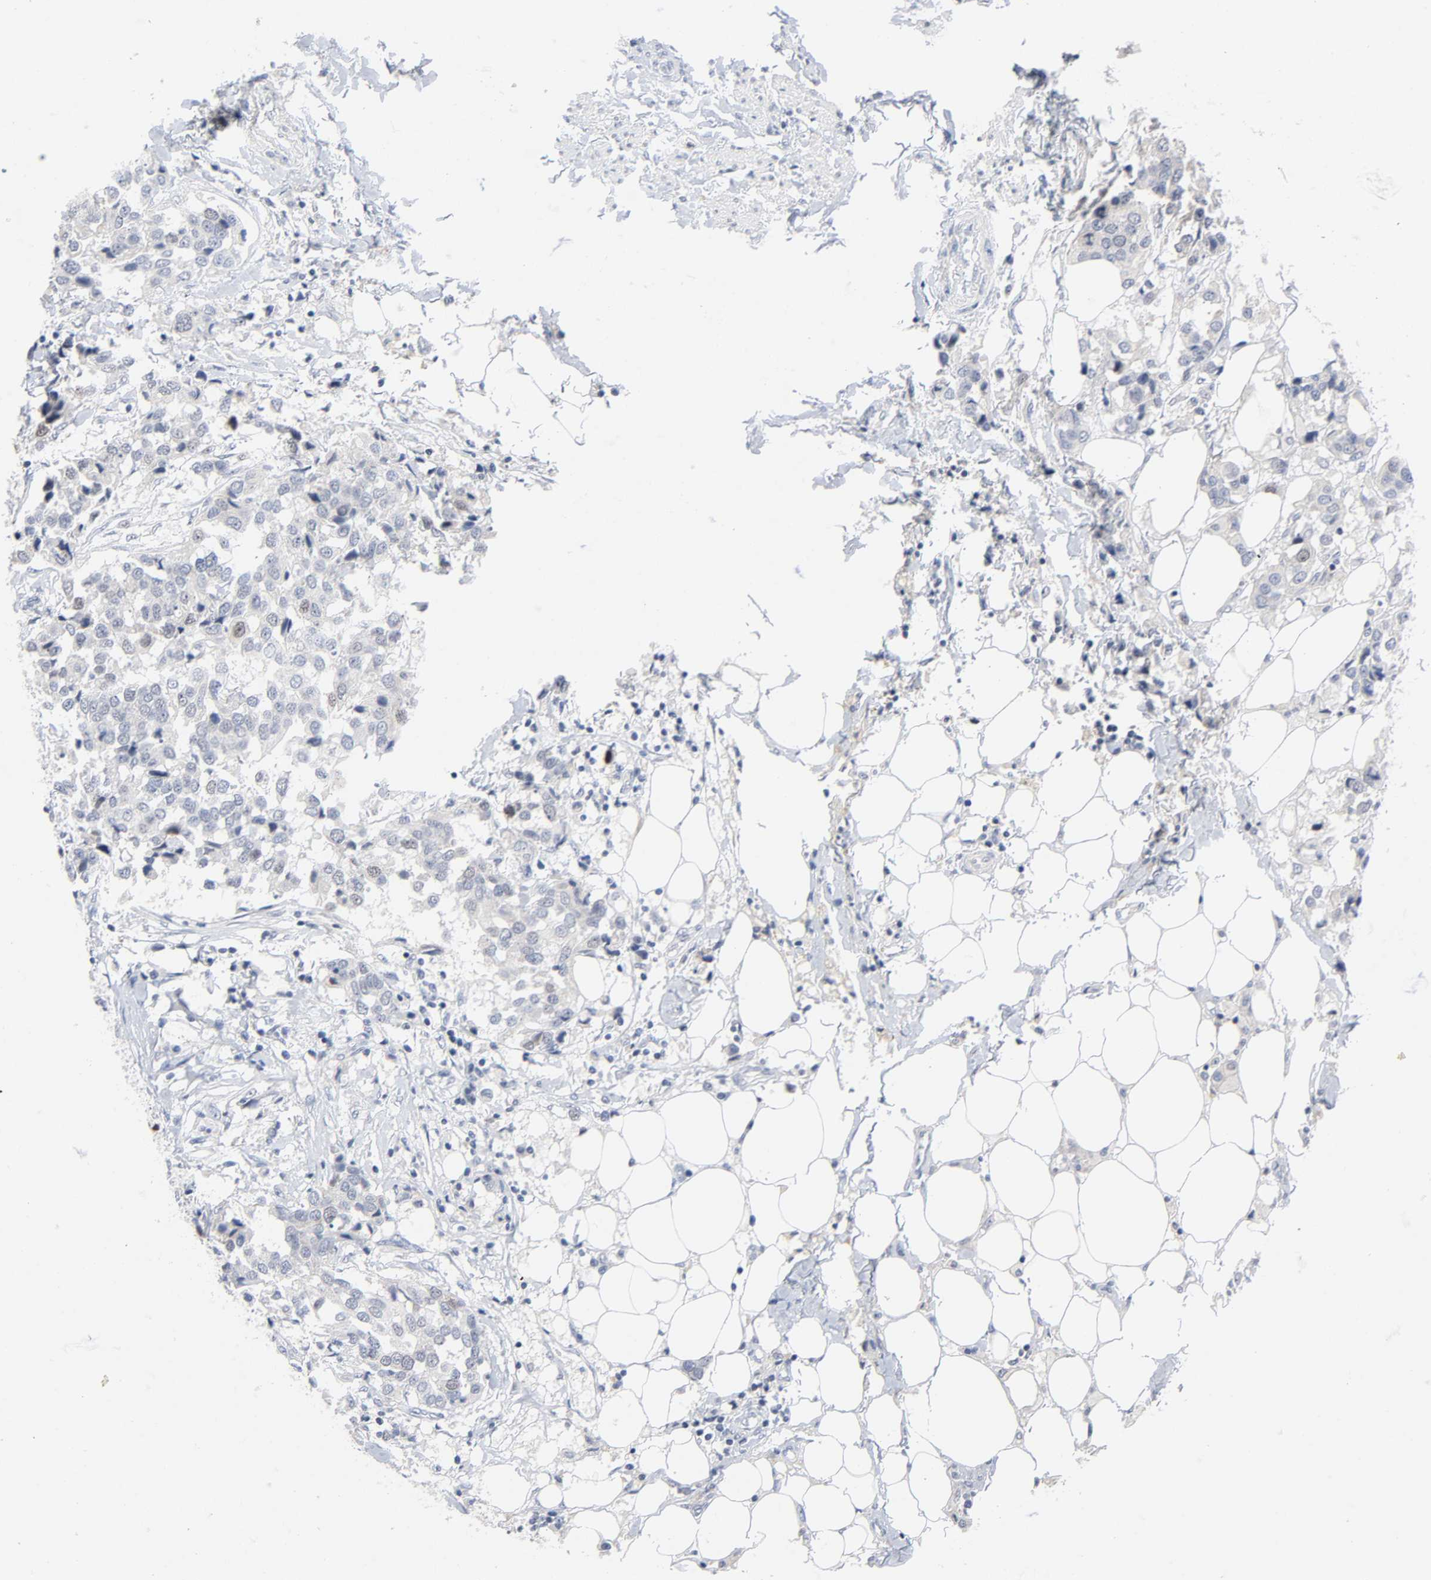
{"staining": {"intensity": "negative", "quantity": "none", "location": "none"}, "tissue": "breast cancer", "cell_type": "Tumor cells", "image_type": "cancer", "snomed": [{"axis": "morphology", "description": "Duct carcinoma"}, {"axis": "topography", "description": "Breast"}], "caption": "High power microscopy histopathology image of an IHC histopathology image of infiltrating ductal carcinoma (breast), revealing no significant expression in tumor cells. (DAB (3,3'-diaminobenzidine) immunohistochemistry (IHC) with hematoxylin counter stain).", "gene": "WEE1", "patient": {"sex": "female", "age": 80}}